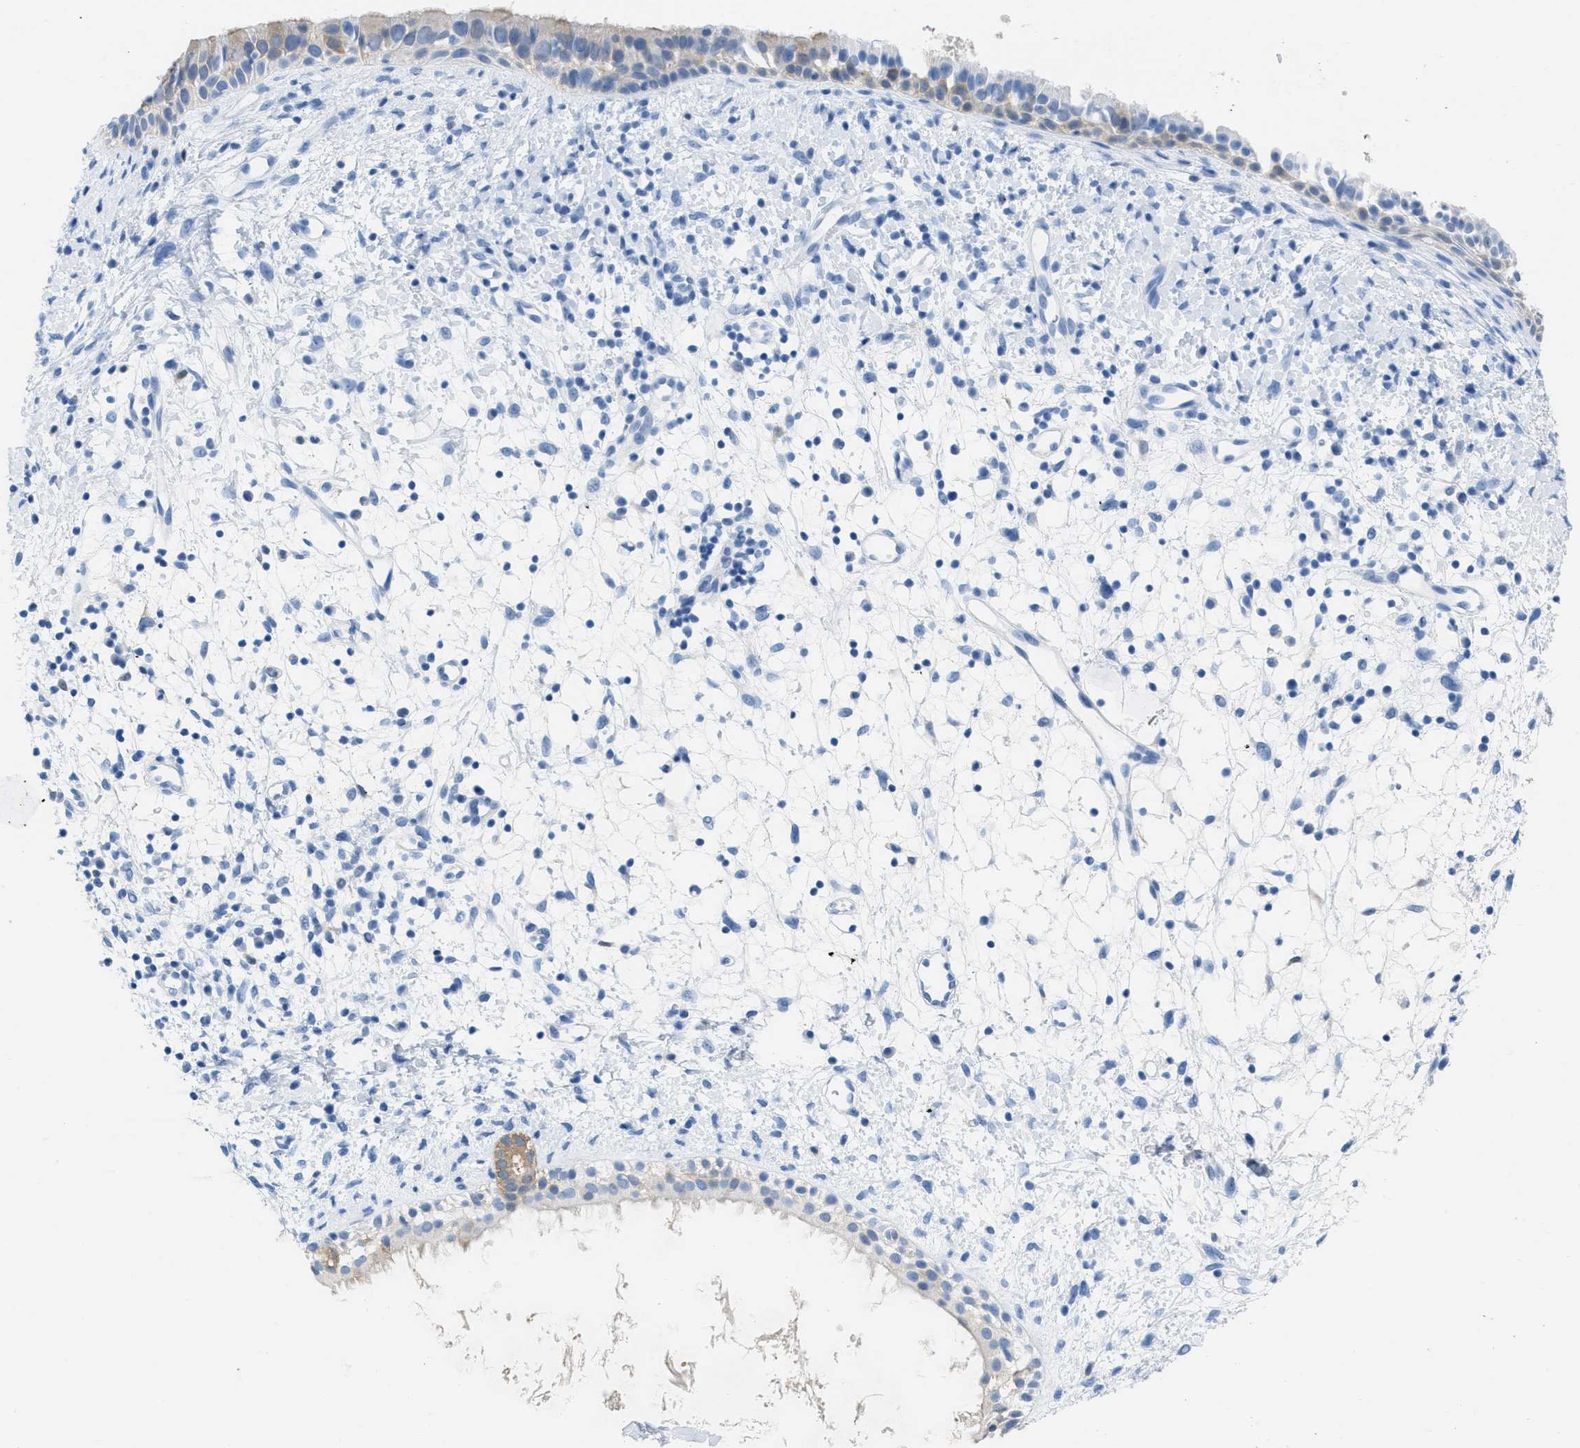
{"staining": {"intensity": "moderate", "quantity": "25%-75%", "location": "cytoplasmic/membranous"}, "tissue": "nasopharynx", "cell_type": "Respiratory epithelial cells", "image_type": "normal", "snomed": [{"axis": "morphology", "description": "Normal tissue, NOS"}, {"axis": "topography", "description": "Nasopharynx"}], "caption": "Brown immunohistochemical staining in benign human nasopharynx displays moderate cytoplasmic/membranous staining in approximately 25%-75% of respiratory epithelial cells. Using DAB (brown) and hematoxylin (blue) stains, captured at high magnification using brightfield microscopy.", "gene": "ASGR1", "patient": {"sex": "male", "age": 22}}